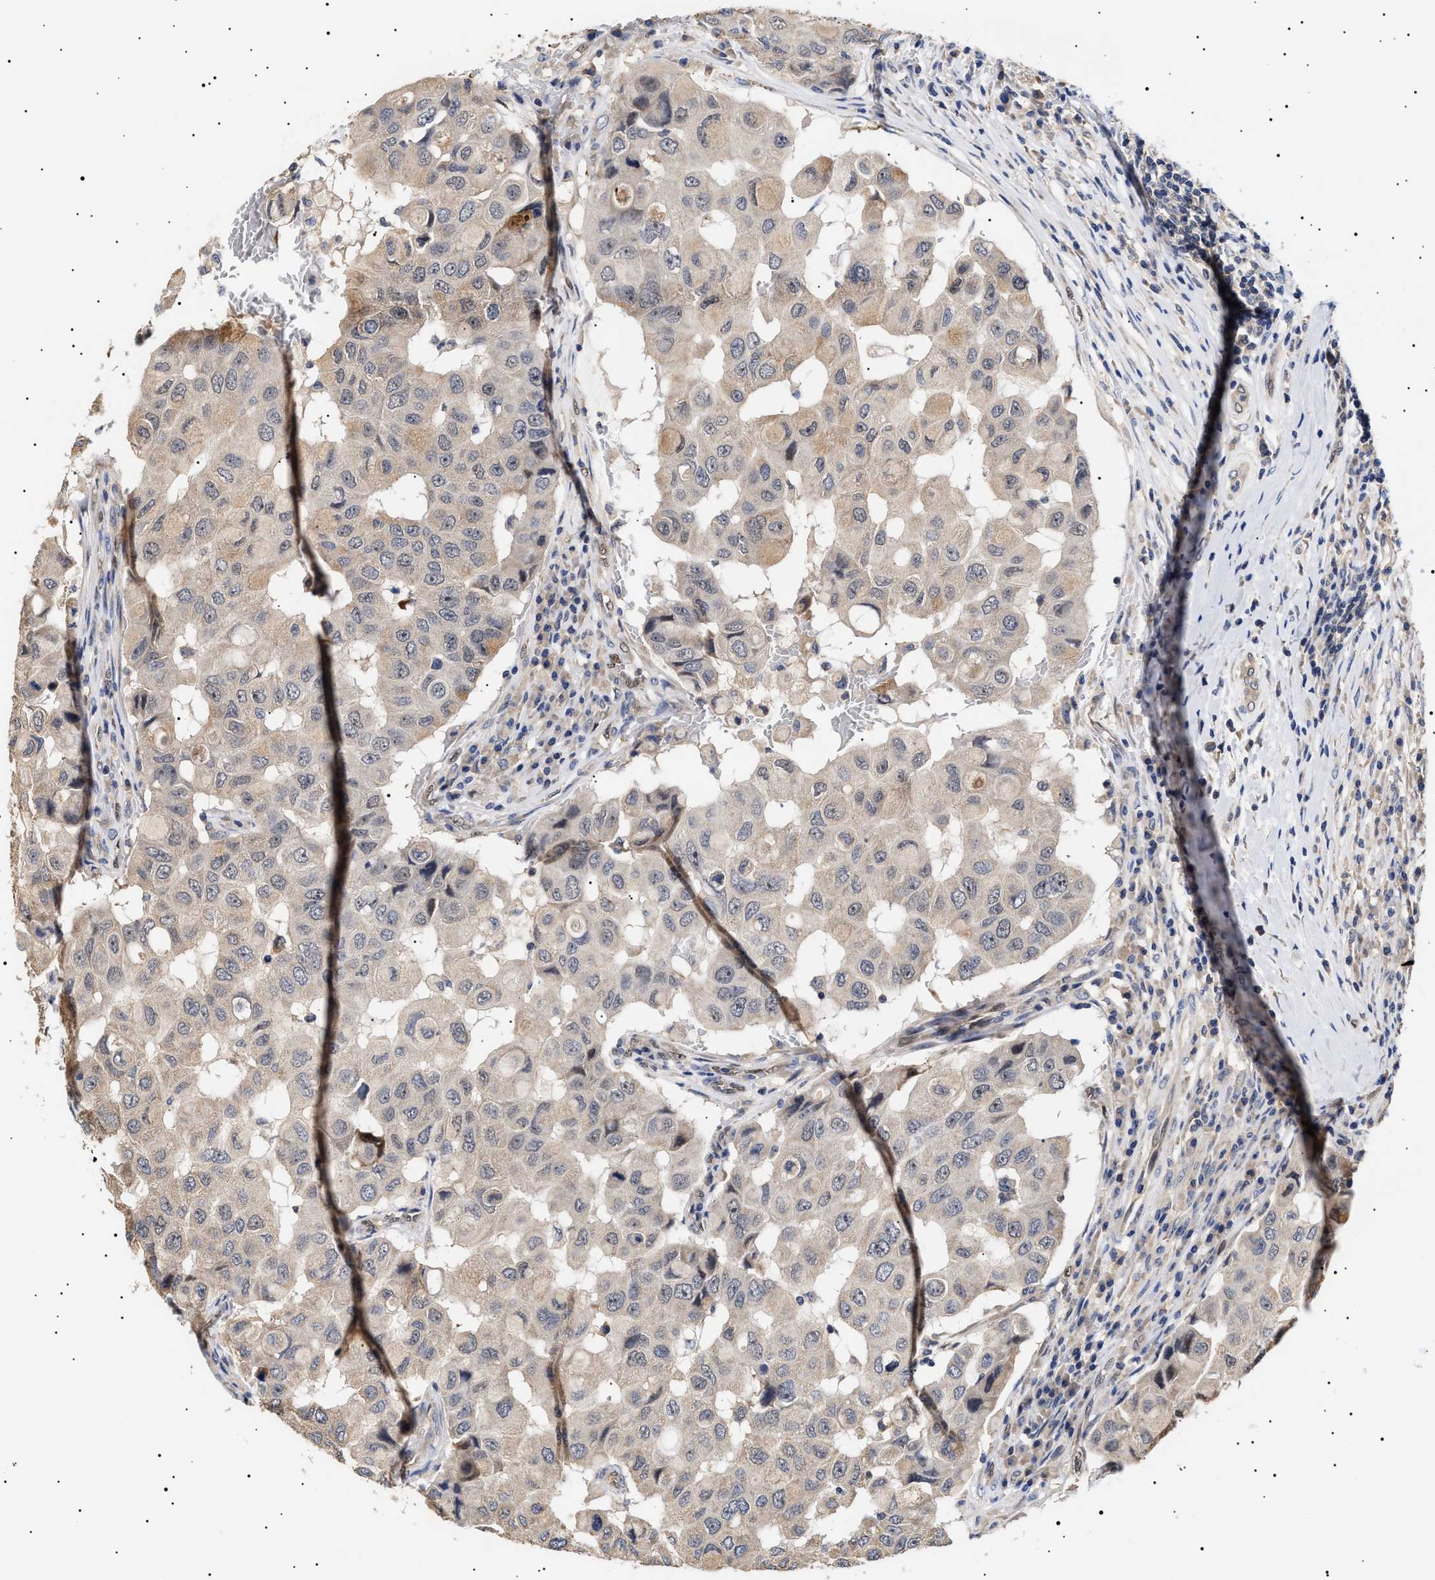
{"staining": {"intensity": "weak", "quantity": "<25%", "location": "cytoplasmic/membranous"}, "tissue": "breast cancer", "cell_type": "Tumor cells", "image_type": "cancer", "snomed": [{"axis": "morphology", "description": "Duct carcinoma"}, {"axis": "topography", "description": "Breast"}], "caption": "Breast cancer (infiltrating ductal carcinoma) was stained to show a protein in brown. There is no significant expression in tumor cells.", "gene": "KRBA1", "patient": {"sex": "female", "age": 27}}